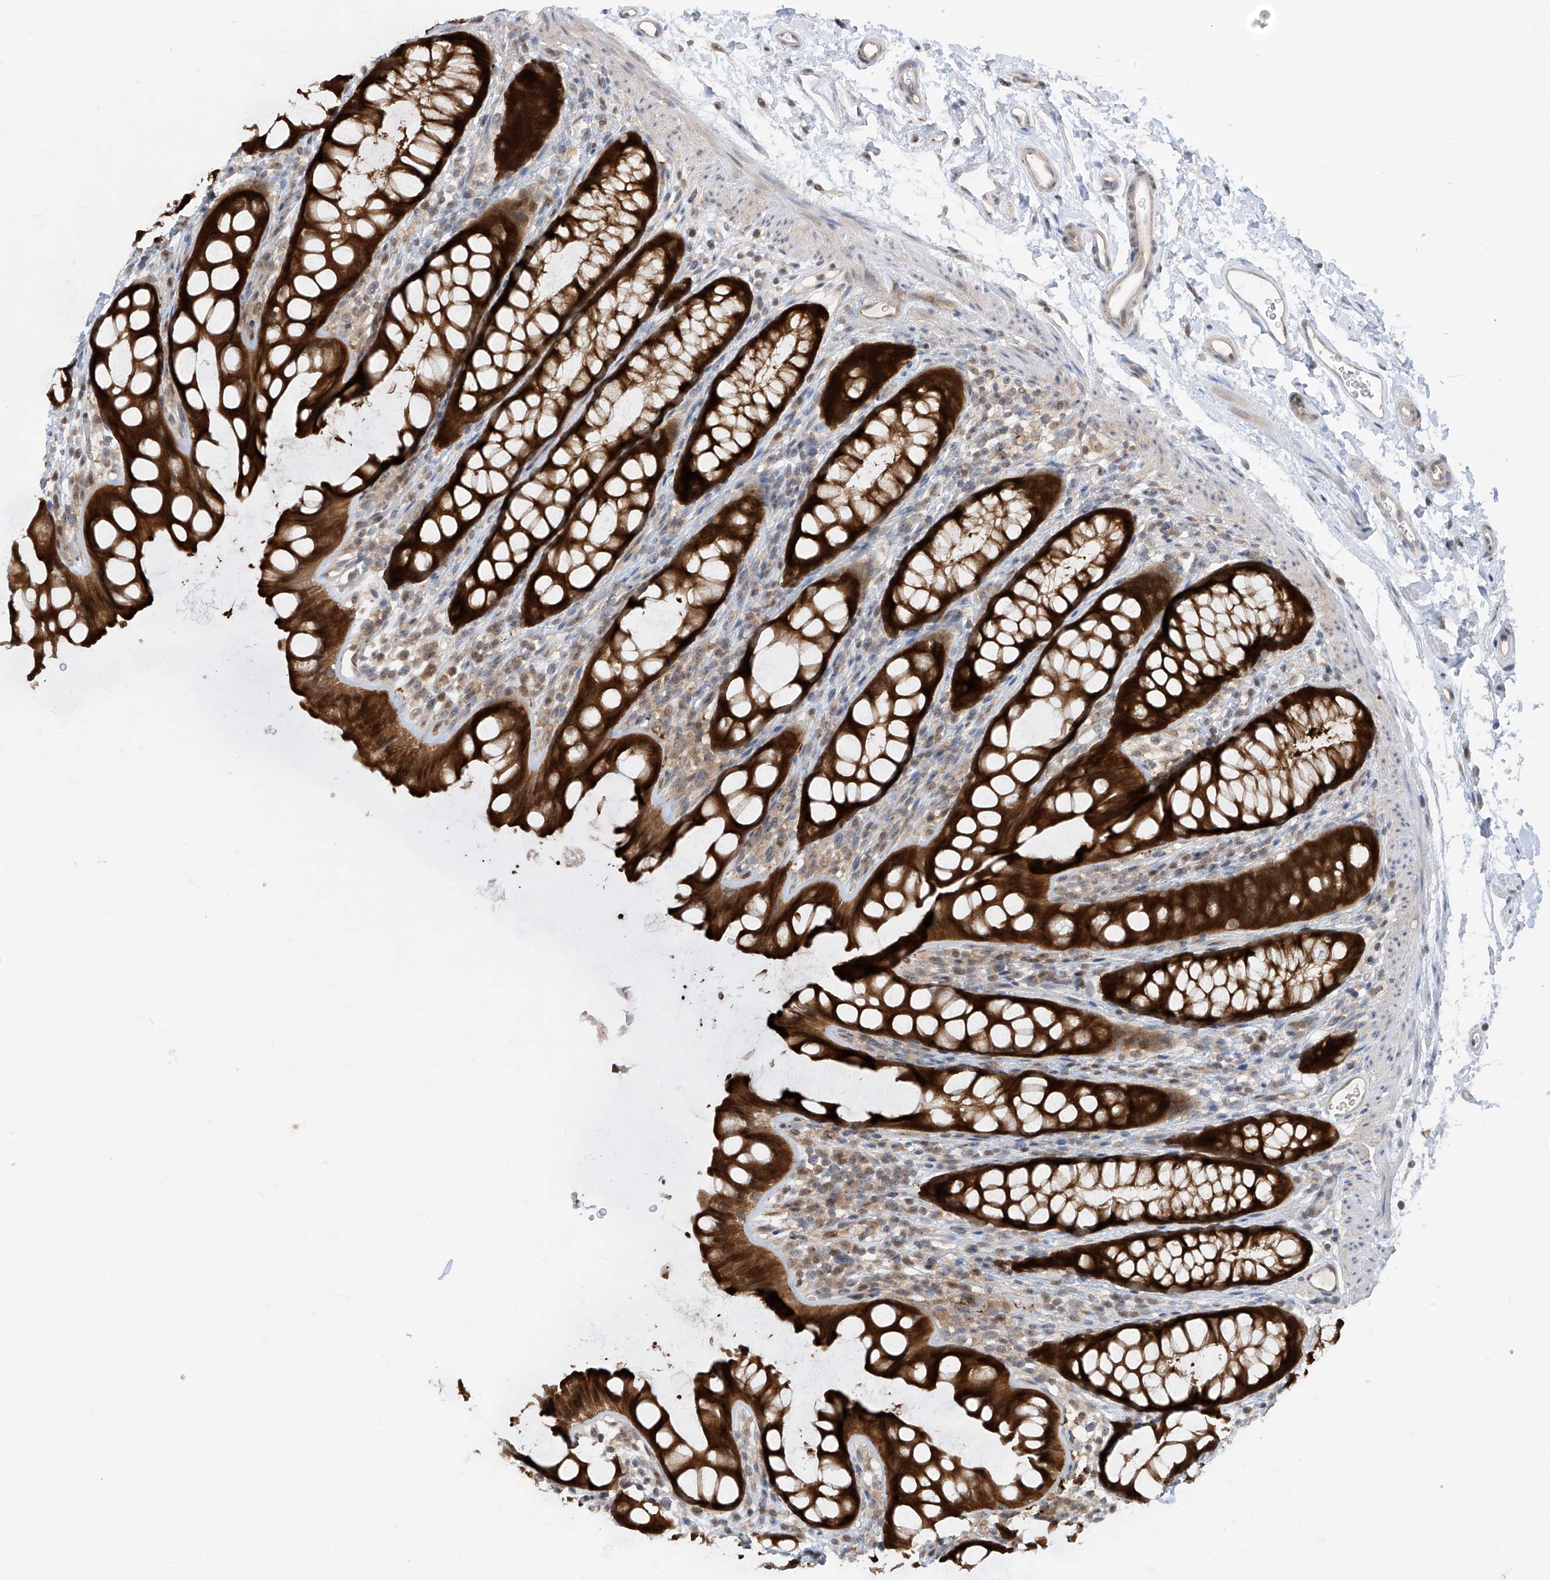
{"staining": {"intensity": "strong", "quantity": ">75%", "location": "cytoplasmic/membranous"}, "tissue": "rectum", "cell_type": "Glandular cells", "image_type": "normal", "snomed": [{"axis": "morphology", "description": "Normal tissue, NOS"}, {"axis": "topography", "description": "Rectum"}], "caption": "Human rectum stained for a protein (brown) reveals strong cytoplasmic/membranous positive positivity in about >75% of glandular cells.", "gene": "TTC38", "patient": {"sex": "female", "age": 65}}